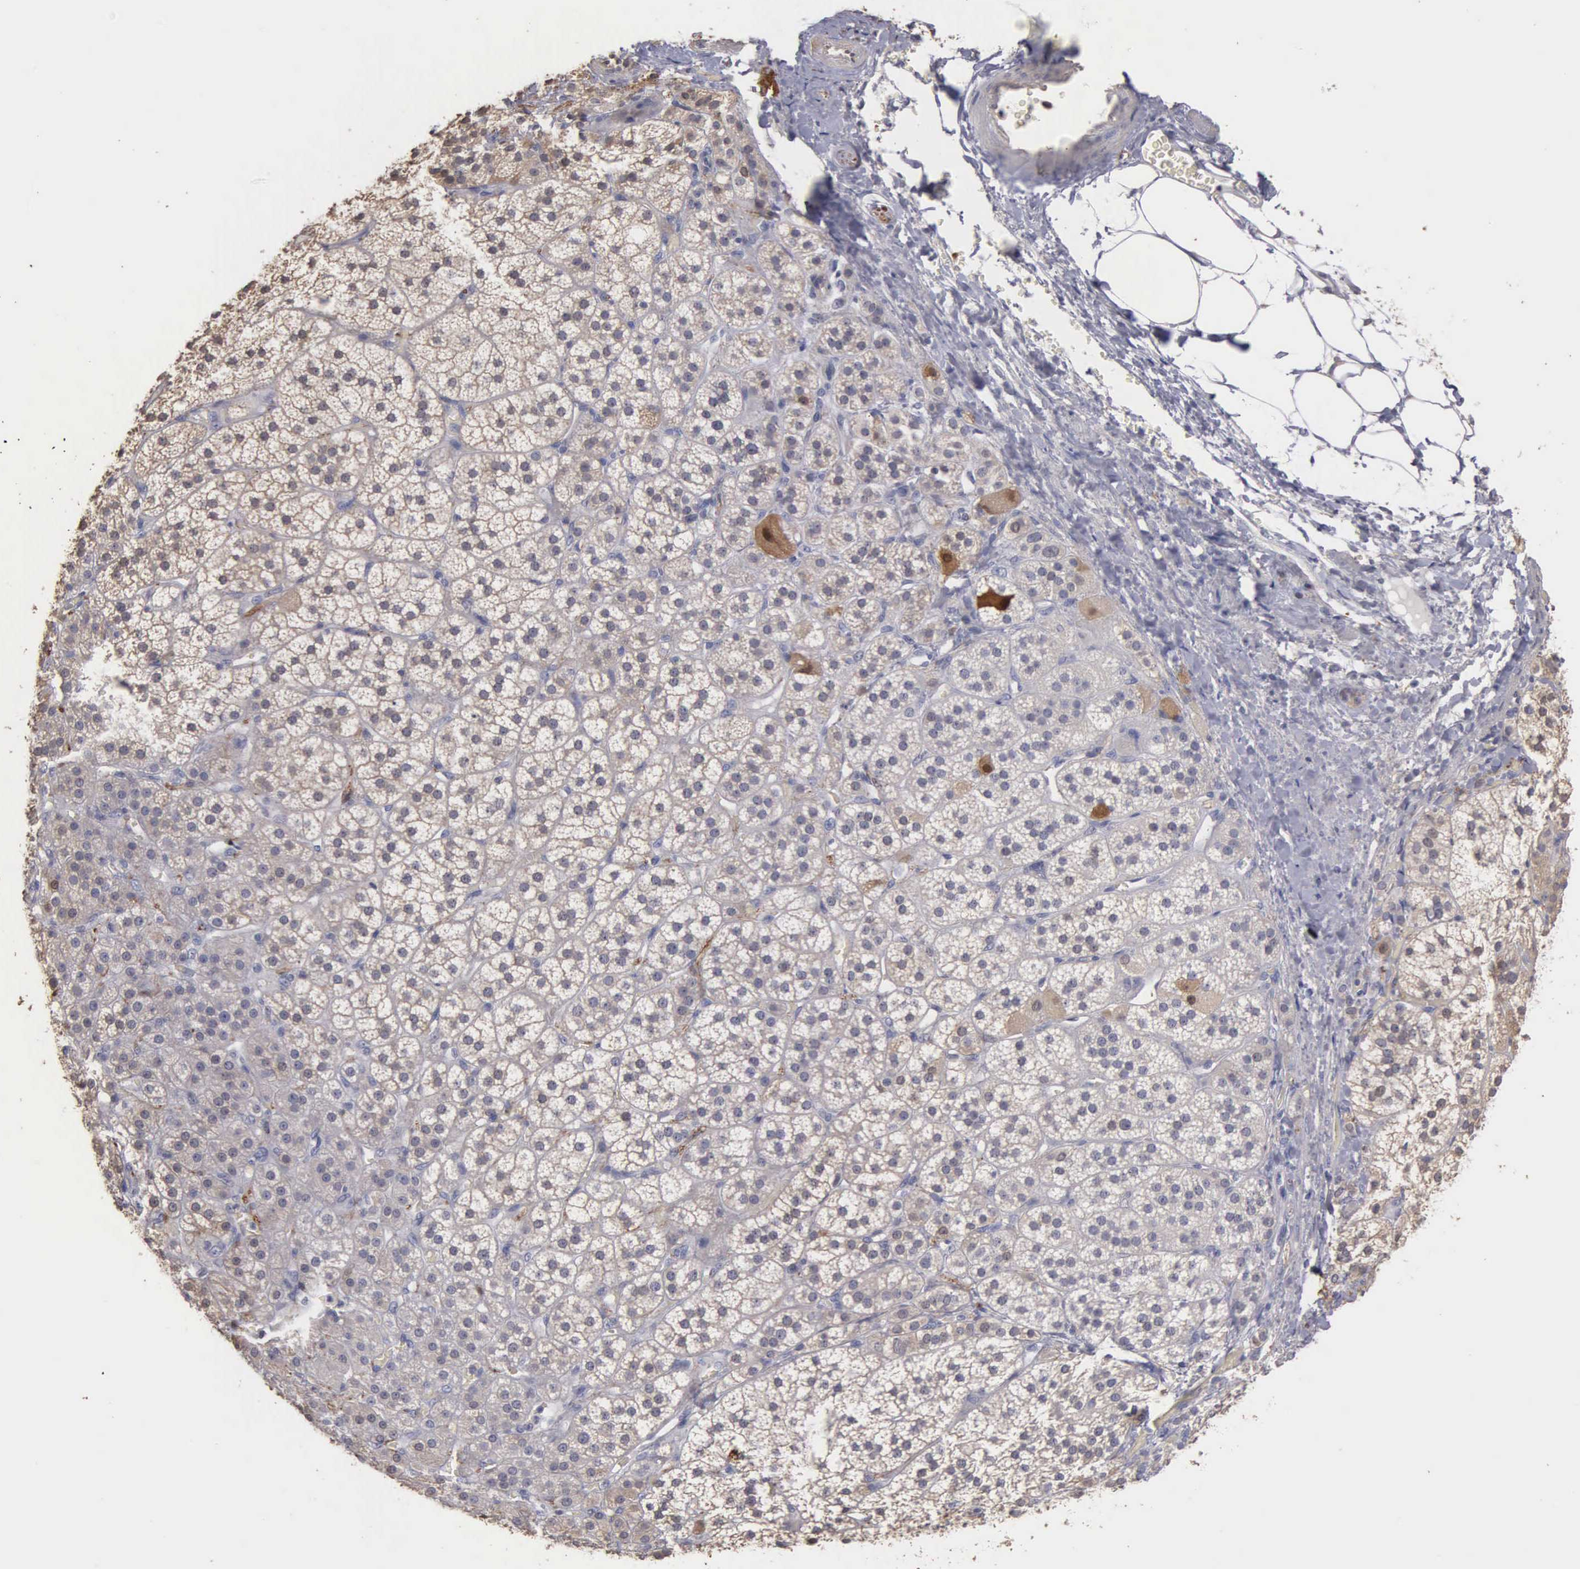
{"staining": {"intensity": "moderate", "quantity": "<25%", "location": "cytoplasmic/membranous,nuclear"}, "tissue": "adrenal gland", "cell_type": "Glandular cells", "image_type": "normal", "snomed": [{"axis": "morphology", "description": "Normal tissue, NOS"}, {"axis": "topography", "description": "Adrenal gland"}], "caption": "Protein staining of benign adrenal gland reveals moderate cytoplasmic/membranous,nuclear staining in about <25% of glandular cells. (DAB (3,3'-diaminobenzidine) IHC, brown staining for protein, blue staining for nuclei).", "gene": "ENO3", "patient": {"sex": "female", "age": 60}}